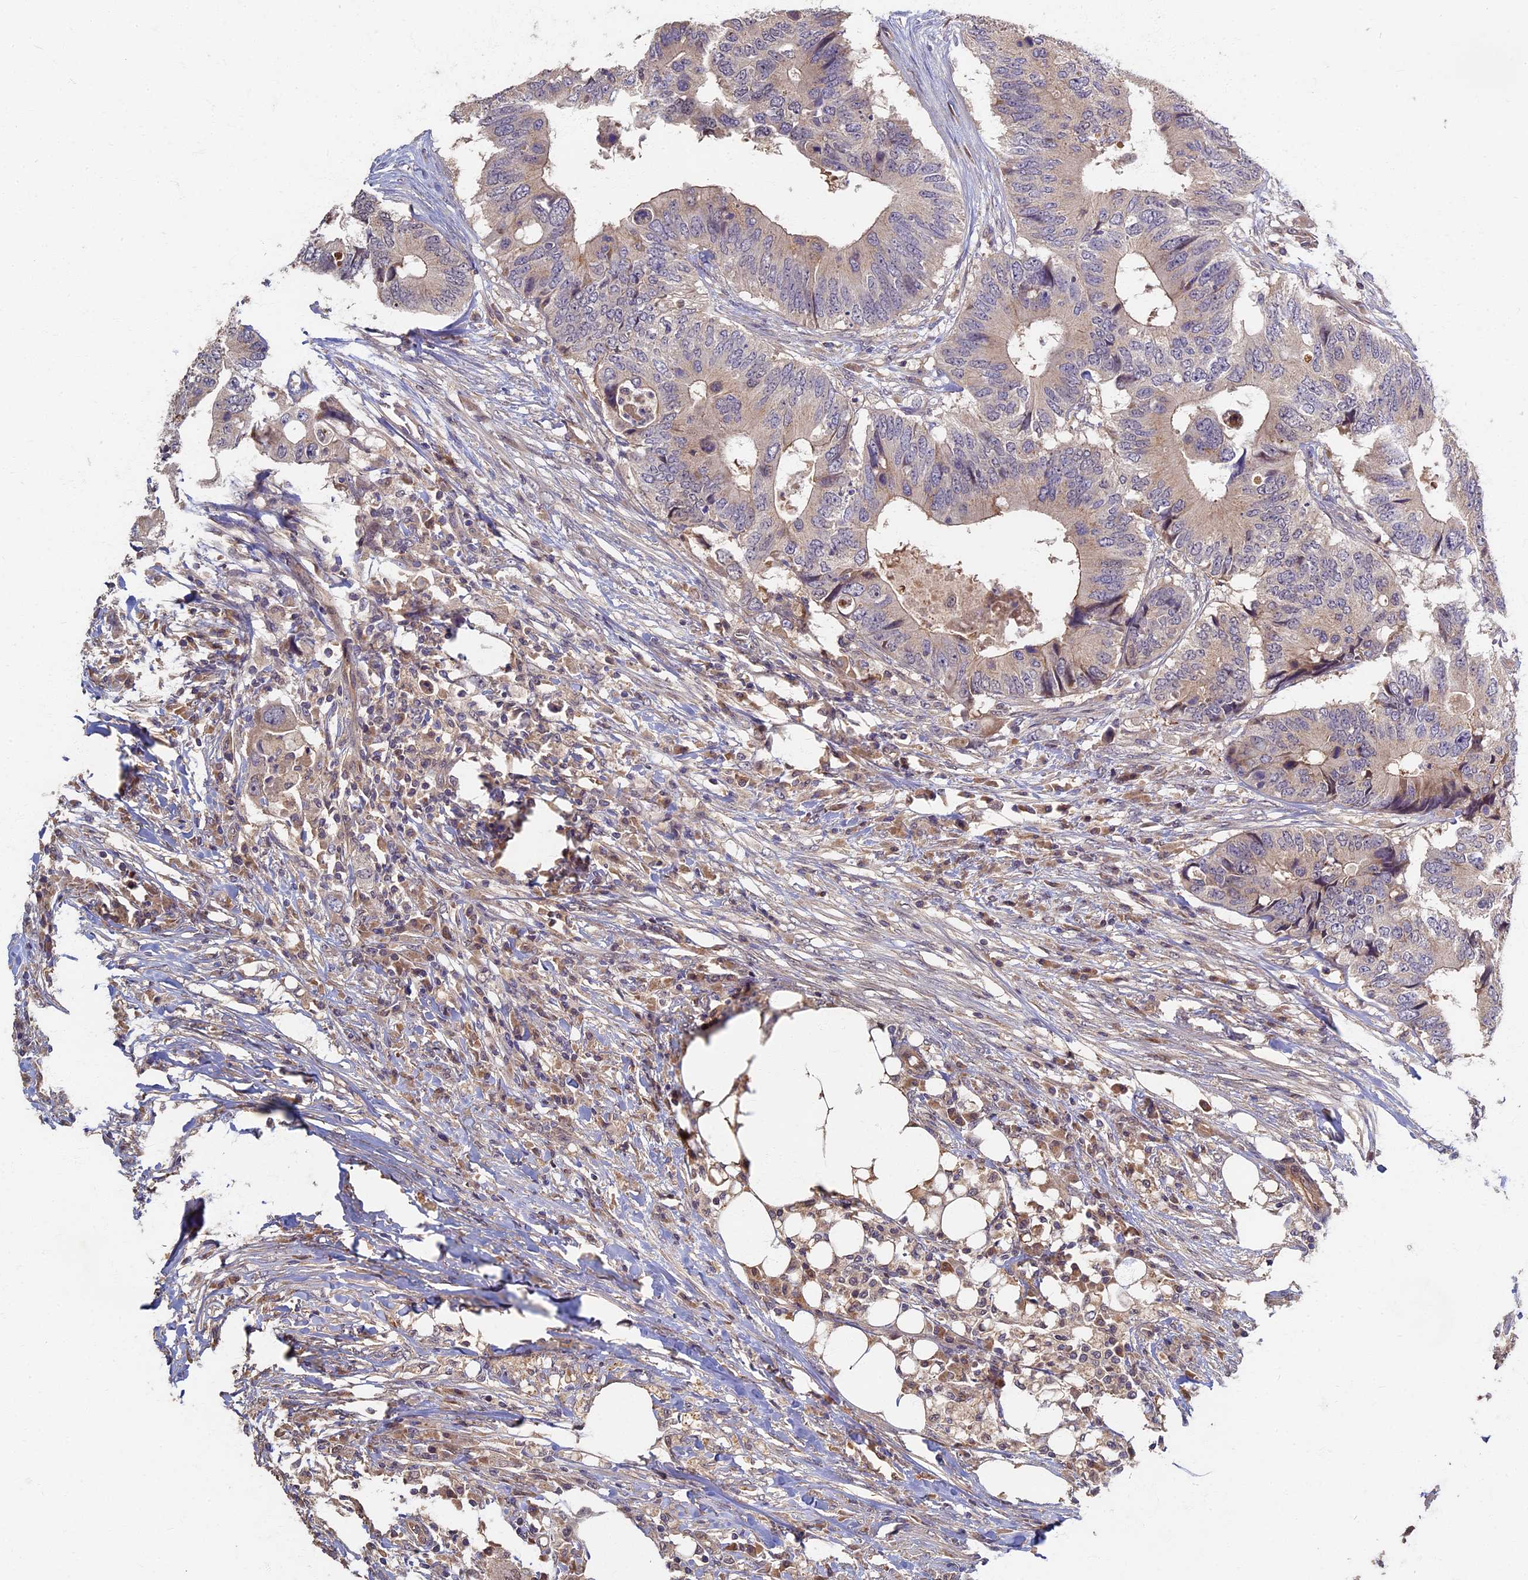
{"staining": {"intensity": "weak", "quantity": "<25%", "location": "cytoplasmic/membranous"}, "tissue": "colorectal cancer", "cell_type": "Tumor cells", "image_type": "cancer", "snomed": [{"axis": "morphology", "description": "Adenocarcinoma, NOS"}, {"axis": "topography", "description": "Colon"}], "caption": "Image shows no protein positivity in tumor cells of colorectal cancer tissue. (DAB (3,3'-diaminobenzidine) IHC with hematoxylin counter stain).", "gene": "RSPH3", "patient": {"sex": "male", "age": 71}}